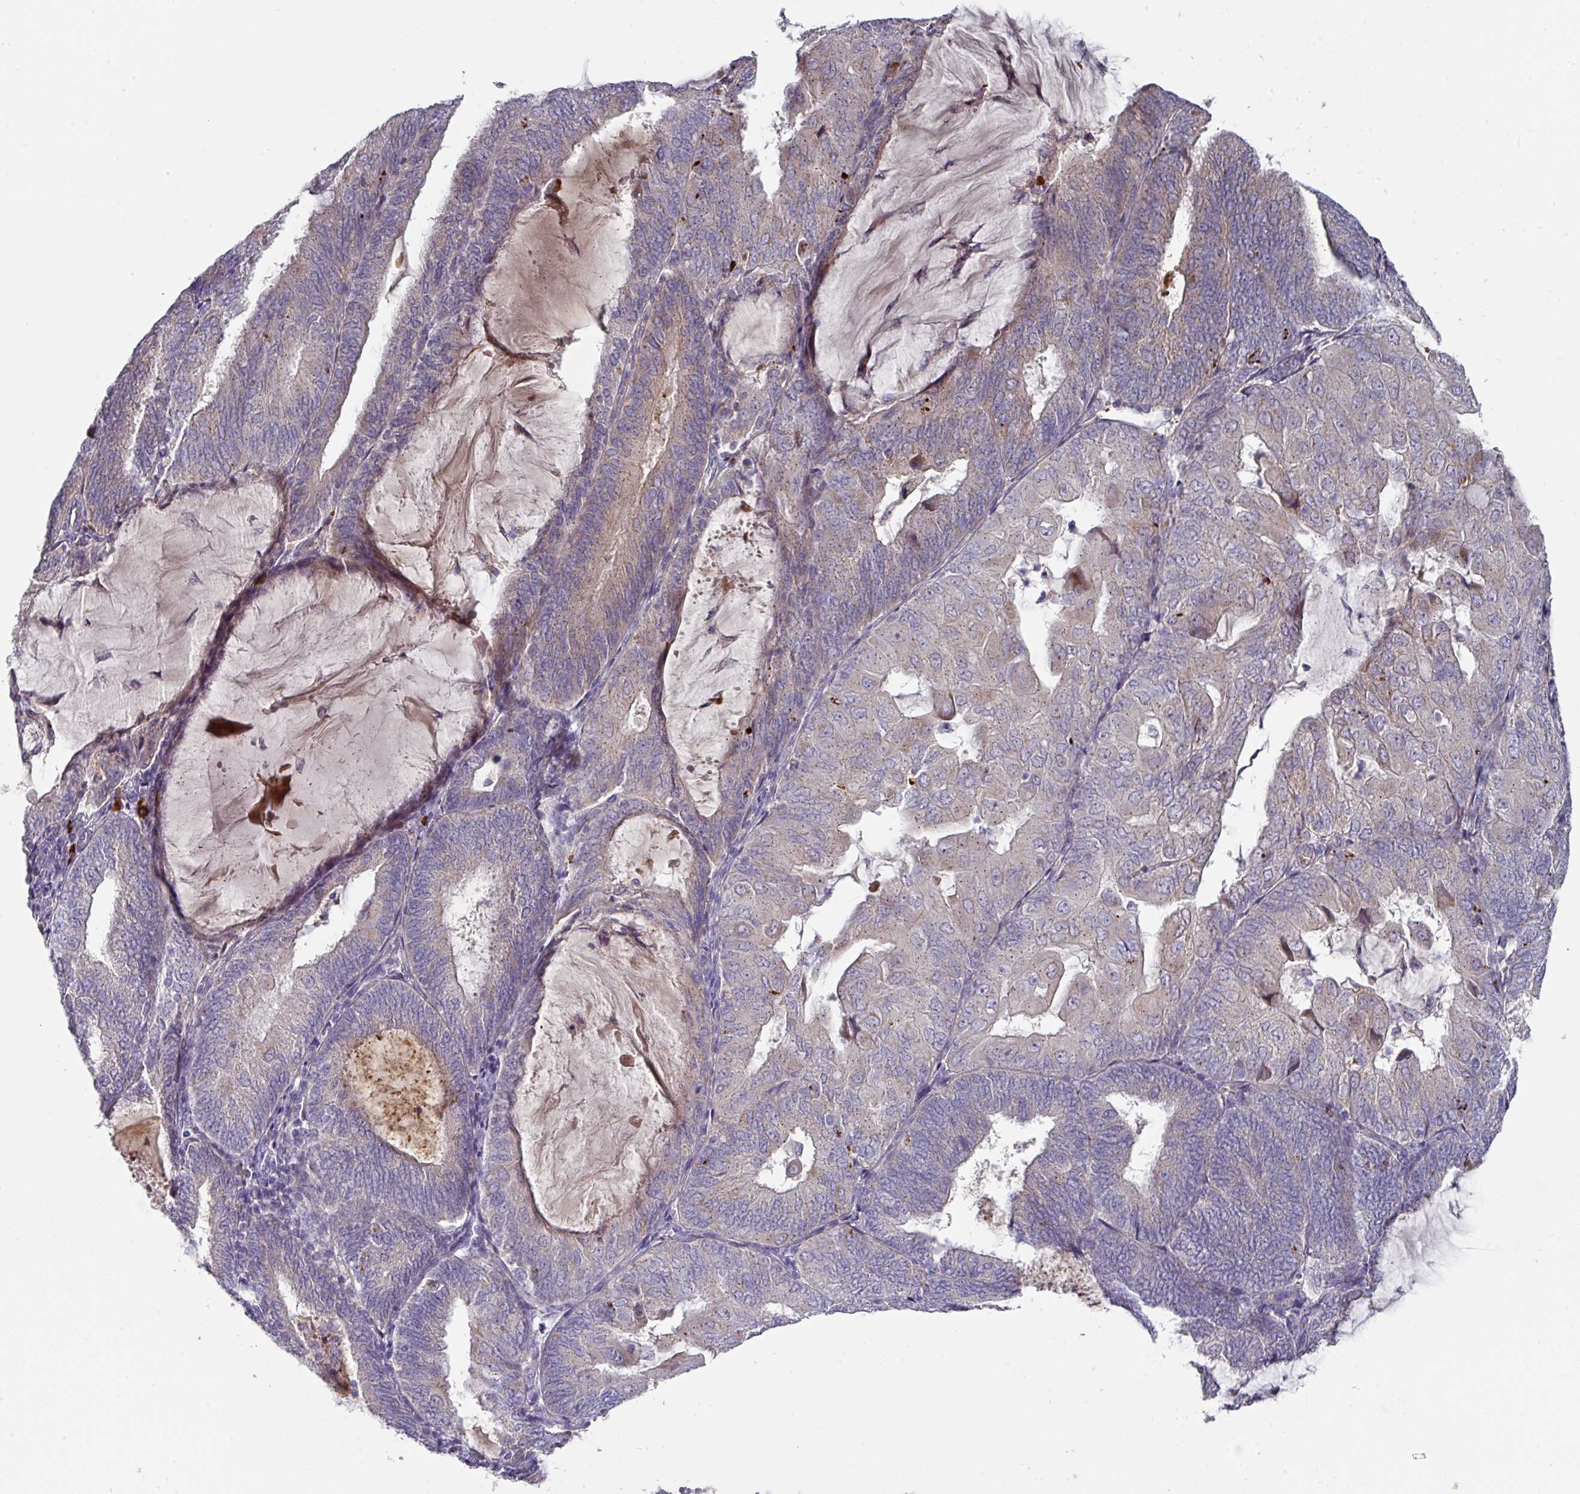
{"staining": {"intensity": "weak", "quantity": "25%-75%", "location": "cytoplasmic/membranous"}, "tissue": "endometrial cancer", "cell_type": "Tumor cells", "image_type": "cancer", "snomed": [{"axis": "morphology", "description": "Adenocarcinoma, NOS"}, {"axis": "topography", "description": "Endometrium"}], "caption": "Immunohistochemistry histopathology image of endometrial cancer (adenocarcinoma) stained for a protein (brown), which demonstrates low levels of weak cytoplasmic/membranous expression in approximately 25%-75% of tumor cells.", "gene": "IL4R", "patient": {"sex": "female", "age": 81}}